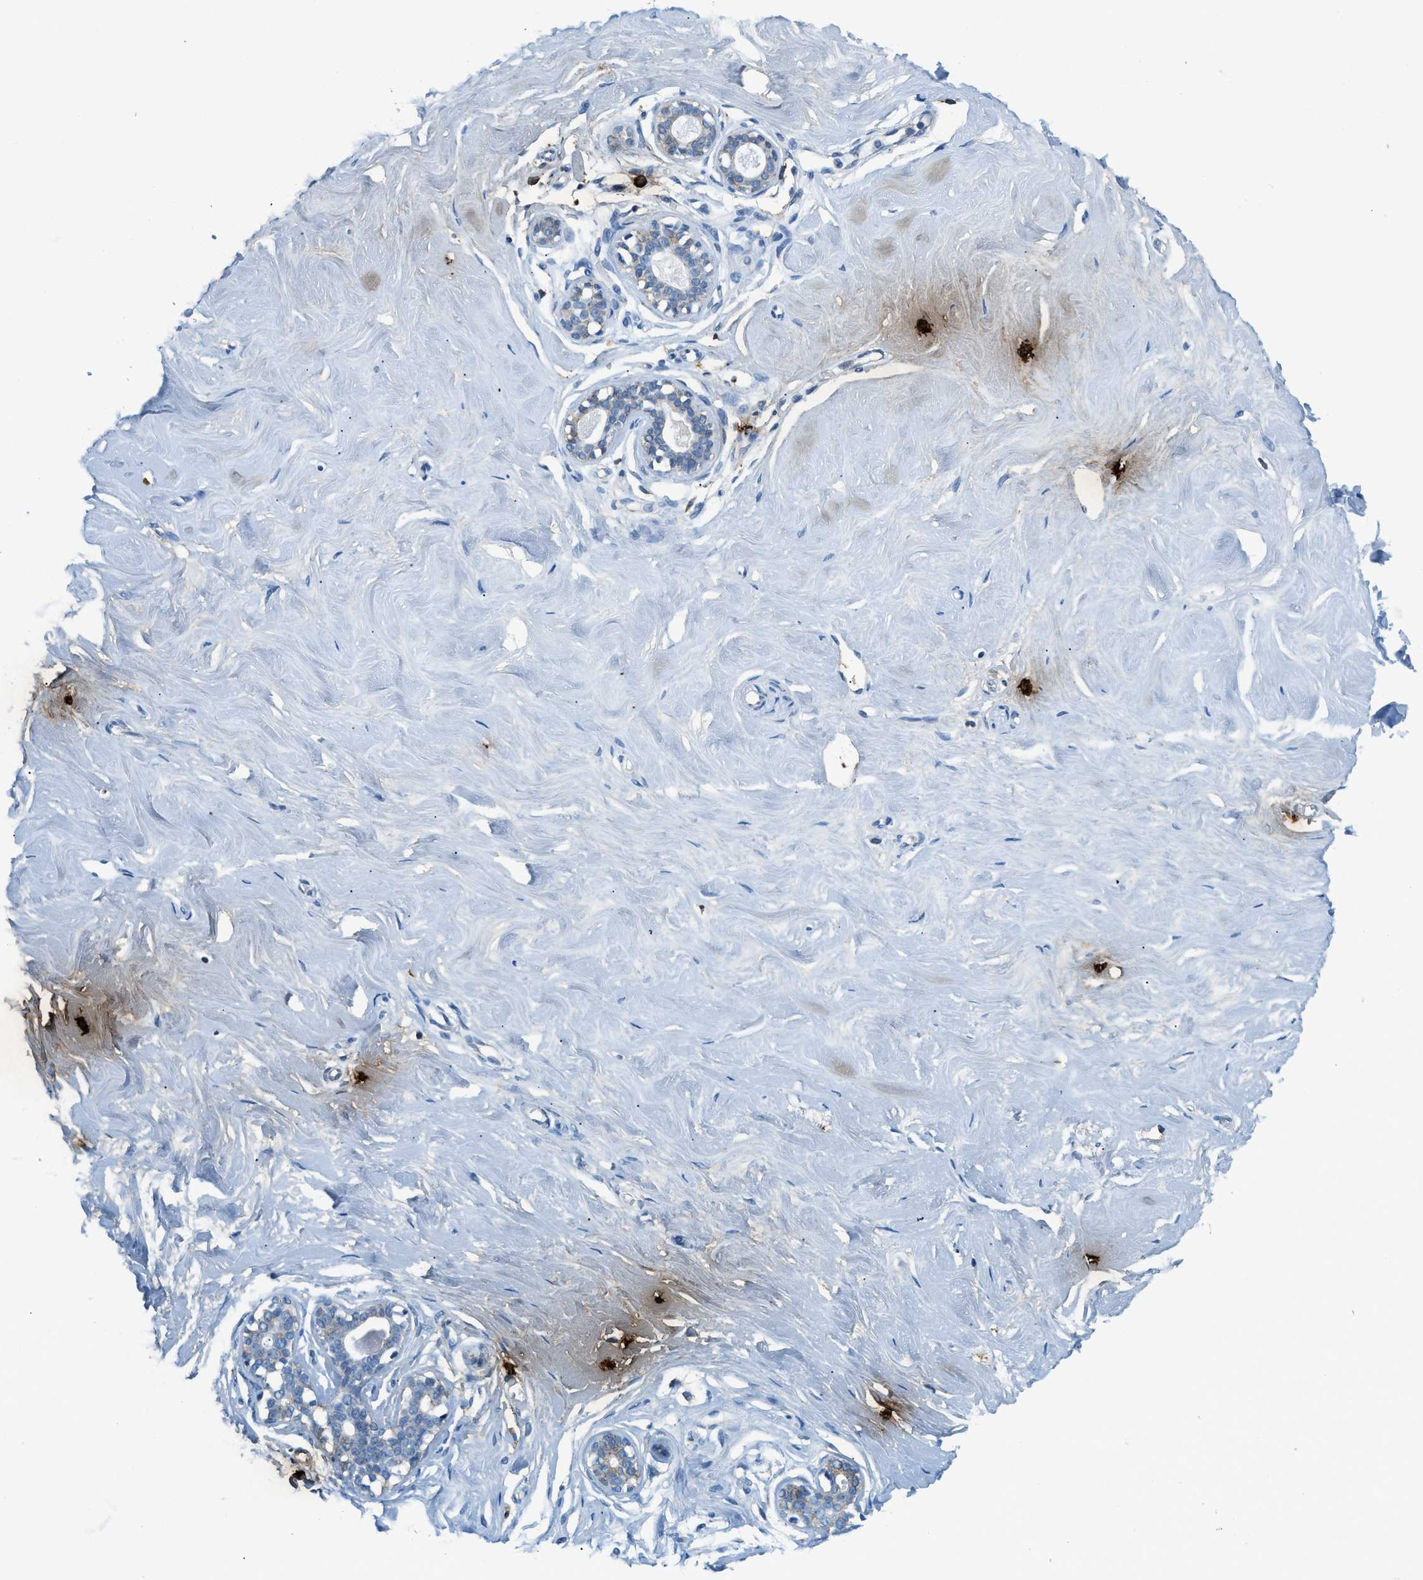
{"staining": {"intensity": "negative", "quantity": "none", "location": "none"}, "tissue": "breast", "cell_type": "Adipocytes", "image_type": "normal", "snomed": [{"axis": "morphology", "description": "Normal tissue, NOS"}, {"axis": "topography", "description": "Breast"}], "caption": "There is no significant expression in adipocytes of breast. Brightfield microscopy of IHC stained with DAB (brown) and hematoxylin (blue), captured at high magnification.", "gene": "TPSAB1", "patient": {"sex": "female", "age": 23}}